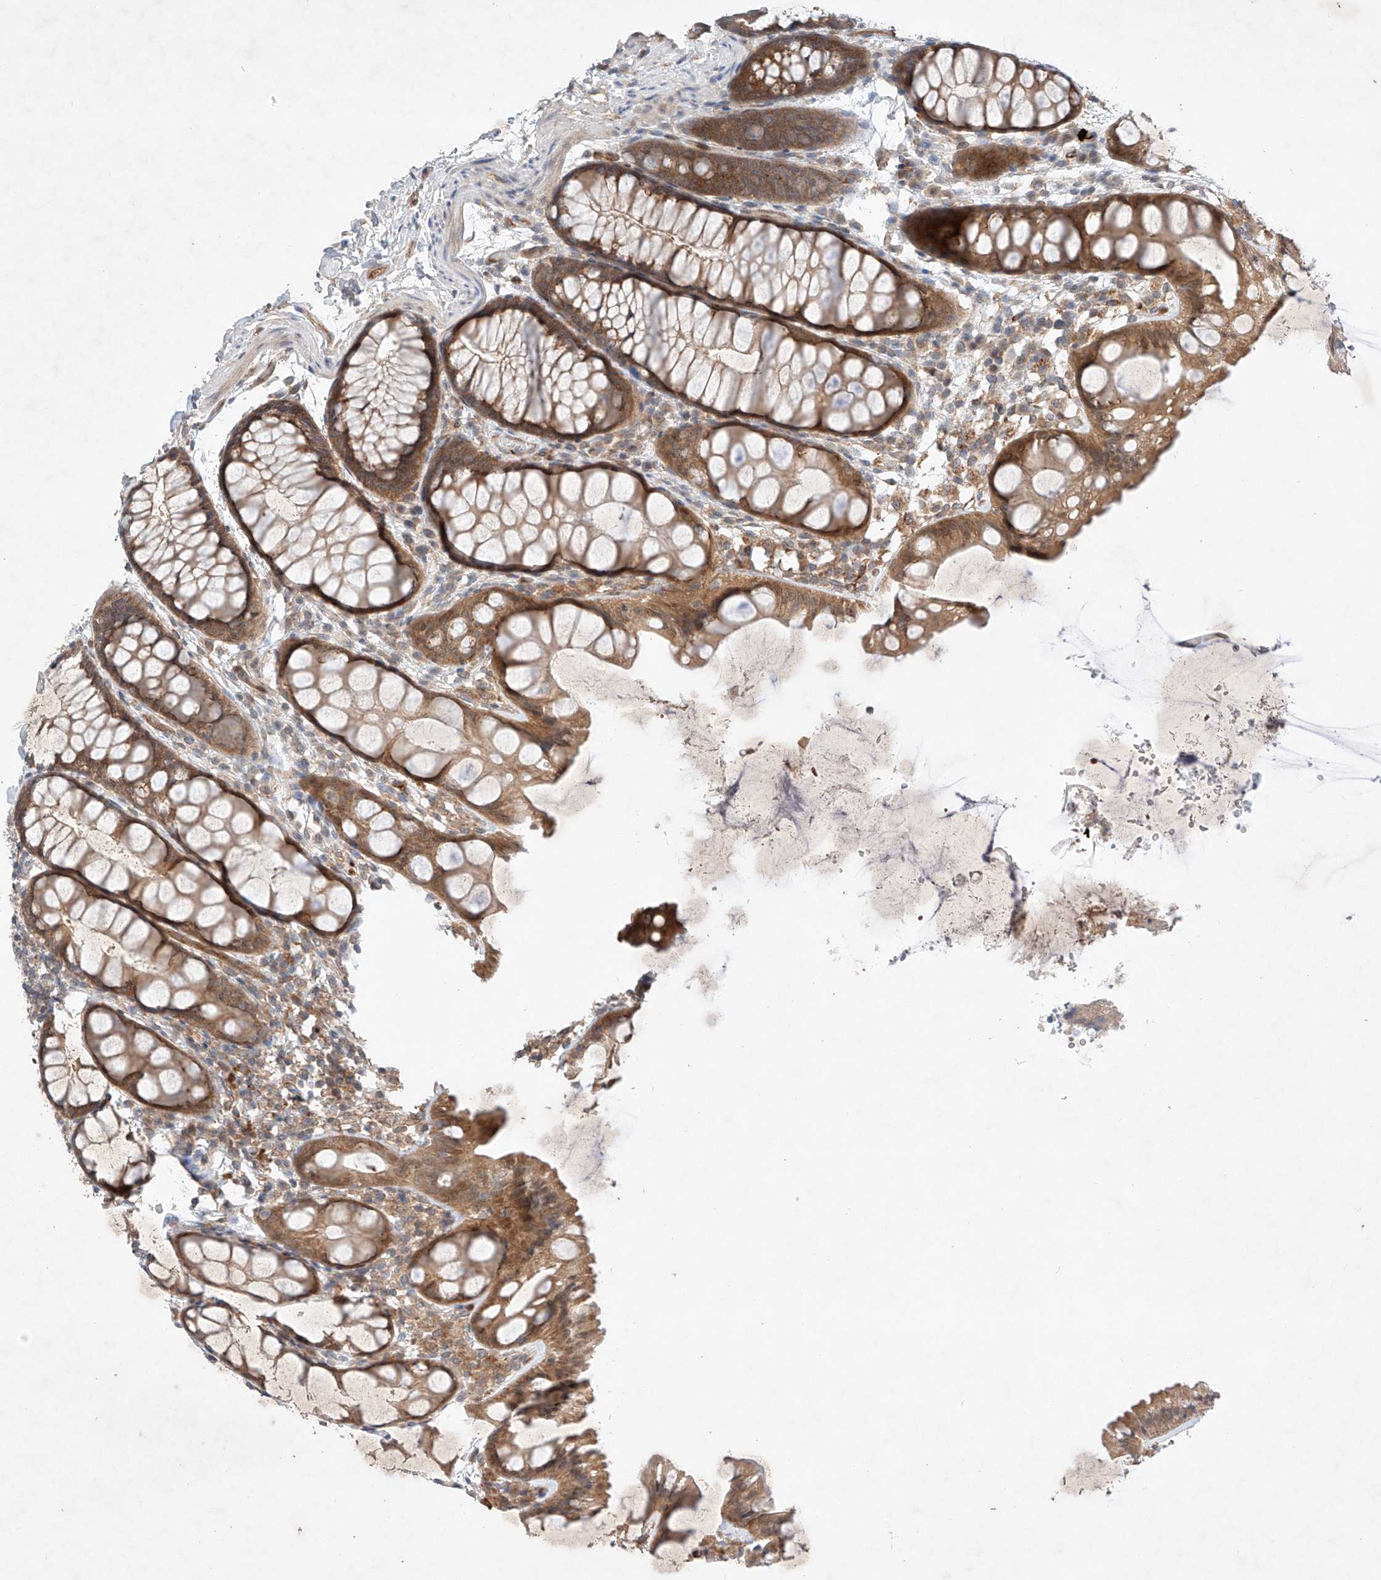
{"staining": {"intensity": "moderate", "quantity": ">75%", "location": "cytoplasmic/membranous"}, "tissue": "colon", "cell_type": "Endothelial cells", "image_type": "normal", "snomed": [{"axis": "morphology", "description": "Normal tissue, NOS"}, {"axis": "topography", "description": "Colon"}], "caption": "Human colon stained with a brown dye reveals moderate cytoplasmic/membranous positive expression in approximately >75% of endothelial cells.", "gene": "ZNF124", "patient": {"sex": "male", "age": 47}}